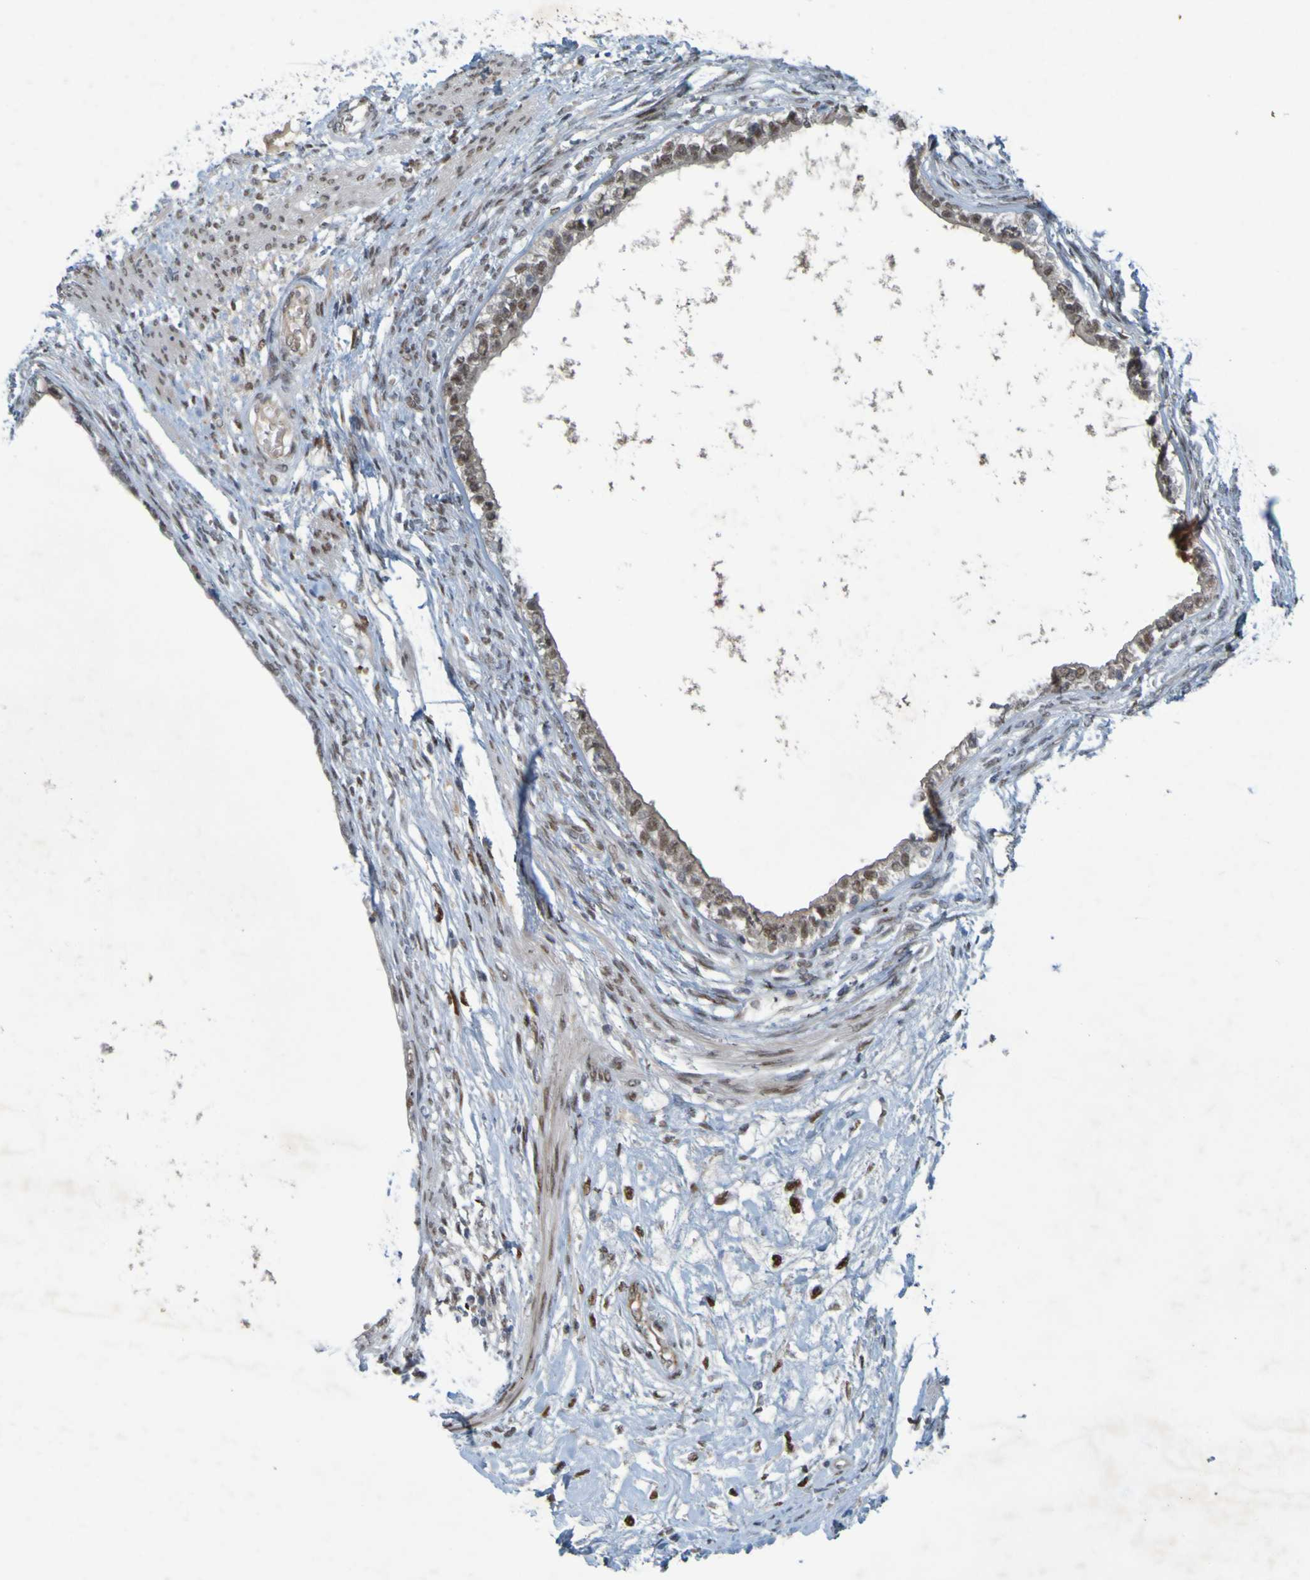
{"staining": {"intensity": "moderate", "quantity": ">75%", "location": "nuclear"}, "tissue": "testis cancer", "cell_type": "Tumor cells", "image_type": "cancer", "snomed": [{"axis": "morphology", "description": "Carcinoma, Embryonal, NOS"}, {"axis": "topography", "description": "Testis"}], "caption": "This is a histology image of immunohistochemistry staining of testis cancer (embryonal carcinoma), which shows moderate expression in the nuclear of tumor cells.", "gene": "MCPH1", "patient": {"sex": "male", "age": 26}}